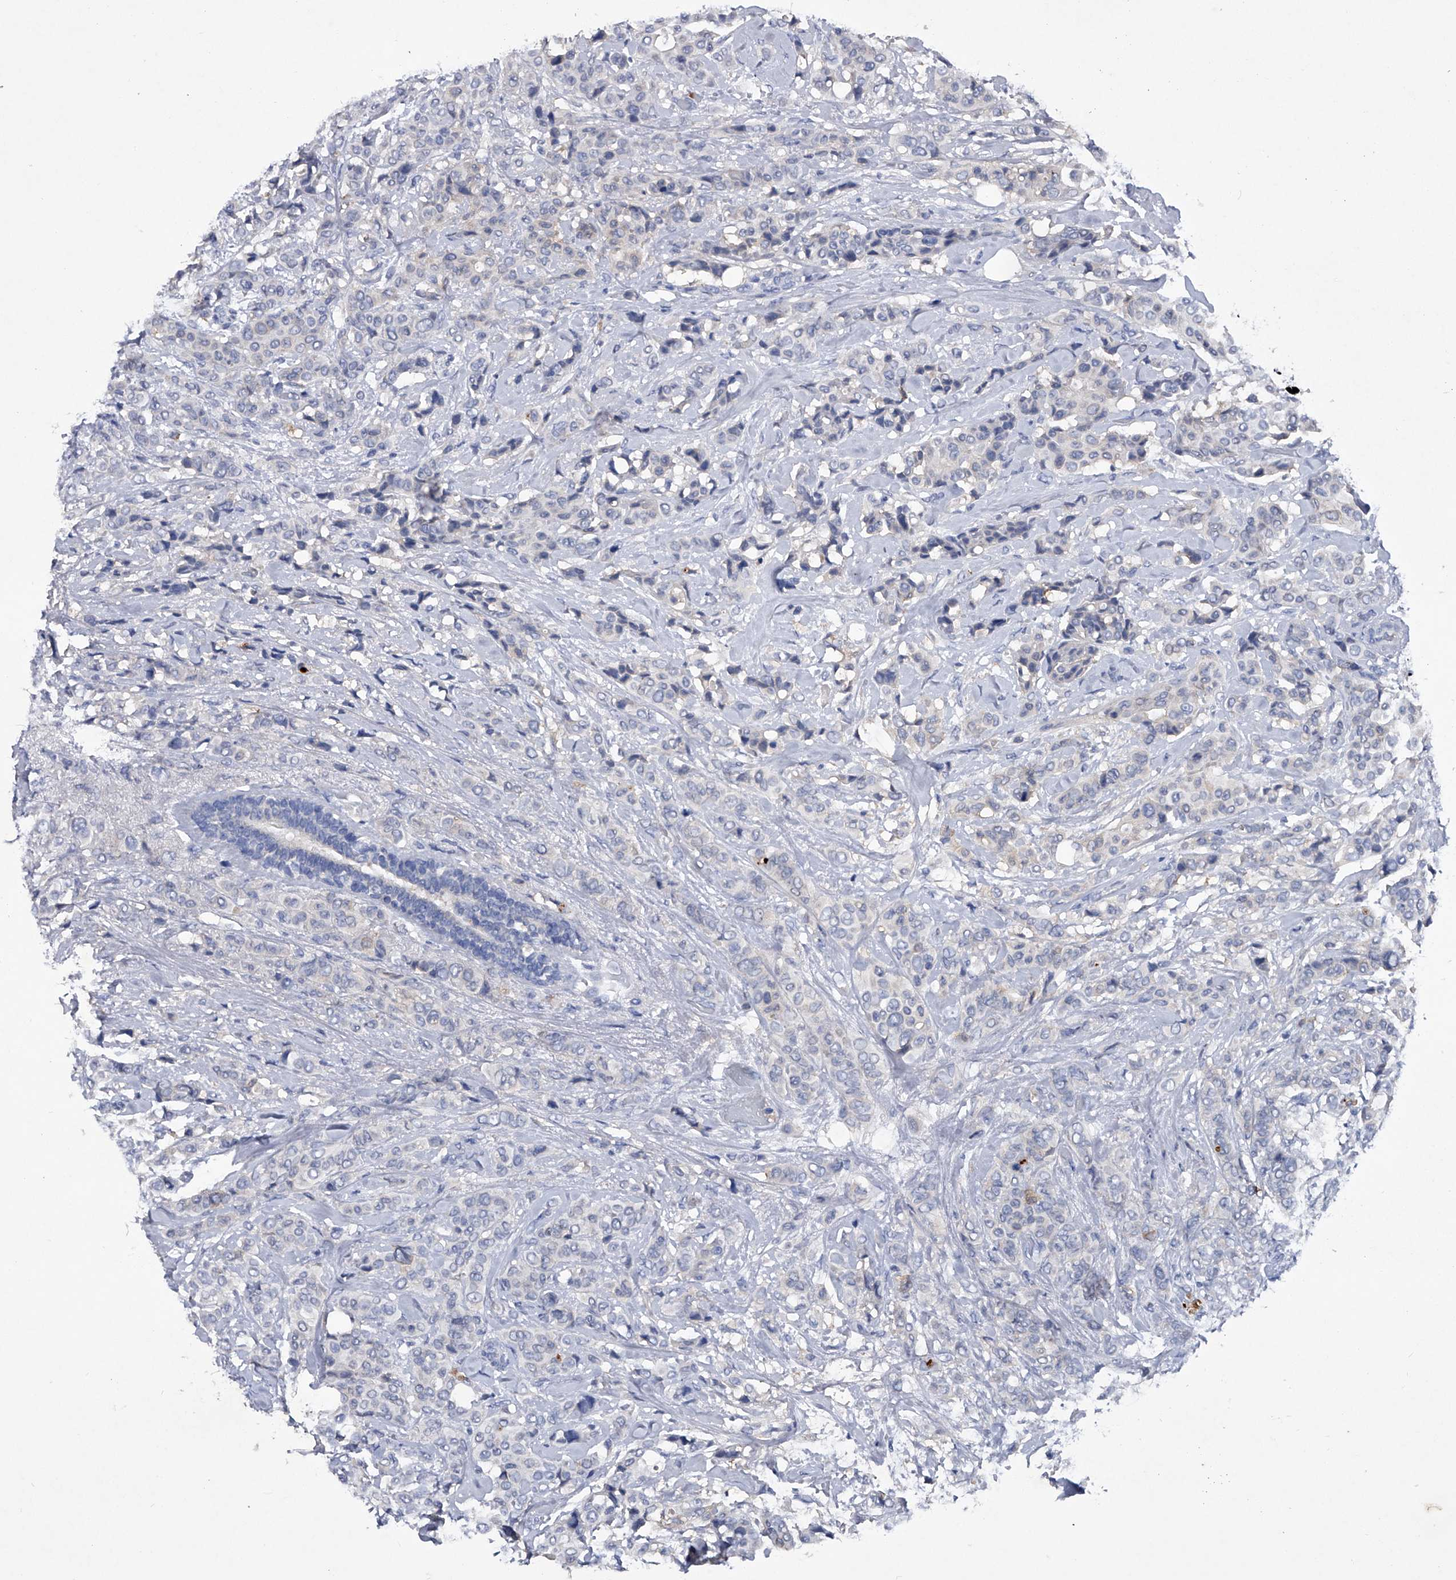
{"staining": {"intensity": "negative", "quantity": "none", "location": "none"}, "tissue": "breast cancer", "cell_type": "Tumor cells", "image_type": "cancer", "snomed": [{"axis": "morphology", "description": "Lobular carcinoma"}, {"axis": "topography", "description": "Breast"}], "caption": "The histopathology image displays no staining of tumor cells in breast cancer.", "gene": "ASNS", "patient": {"sex": "female", "age": 51}}